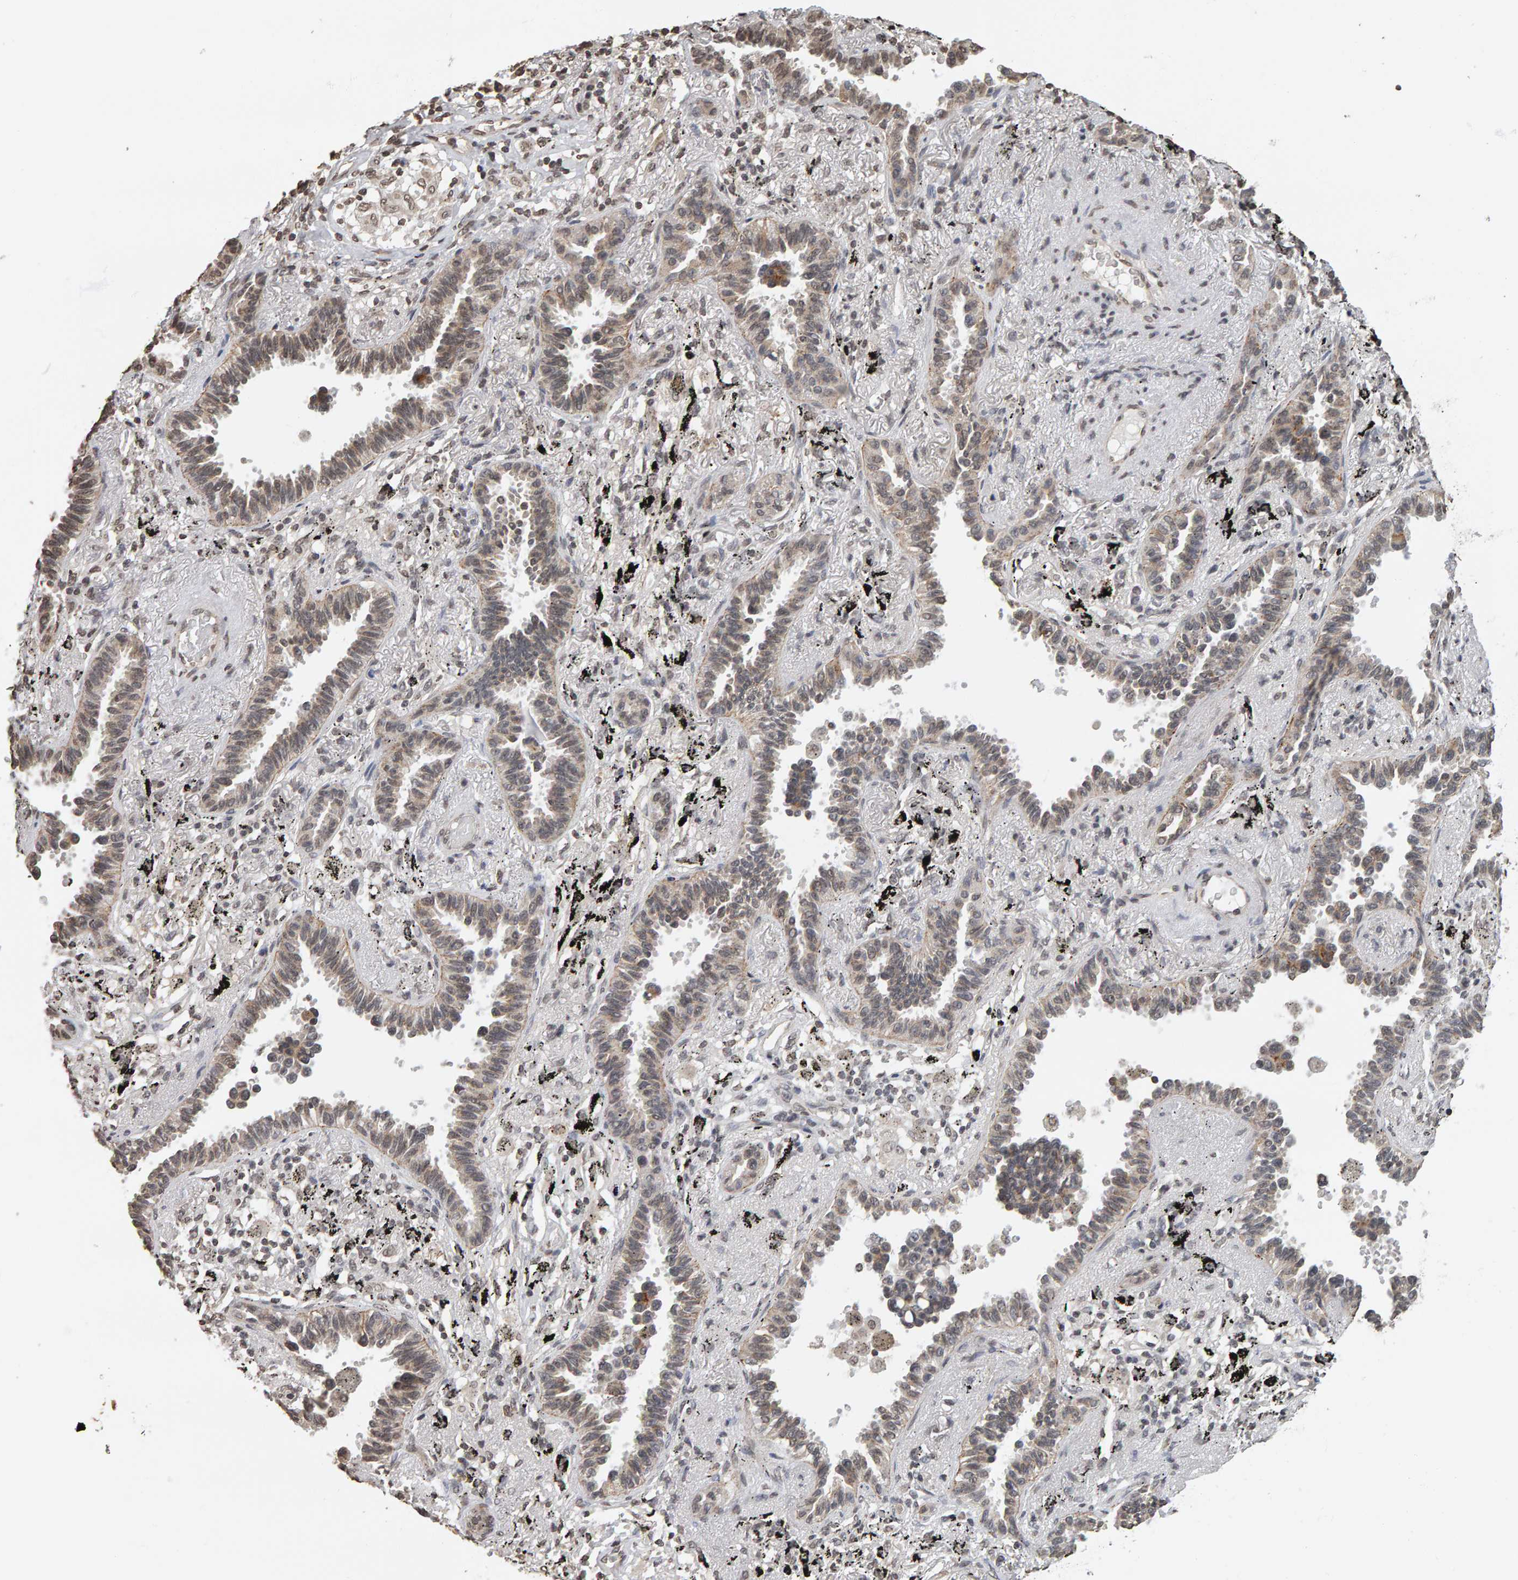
{"staining": {"intensity": "weak", "quantity": ">75%", "location": "cytoplasmic/membranous"}, "tissue": "lung cancer", "cell_type": "Tumor cells", "image_type": "cancer", "snomed": [{"axis": "morphology", "description": "Adenocarcinoma, NOS"}, {"axis": "topography", "description": "Lung"}], "caption": "A micrograph showing weak cytoplasmic/membranous expression in approximately >75% of tumor cells in lung cancer (adenocarcinoma), as visualized by brown immunohistochemical staining.", "gene": "AFF4", "patient": {"sex": "male", "age": 59}}